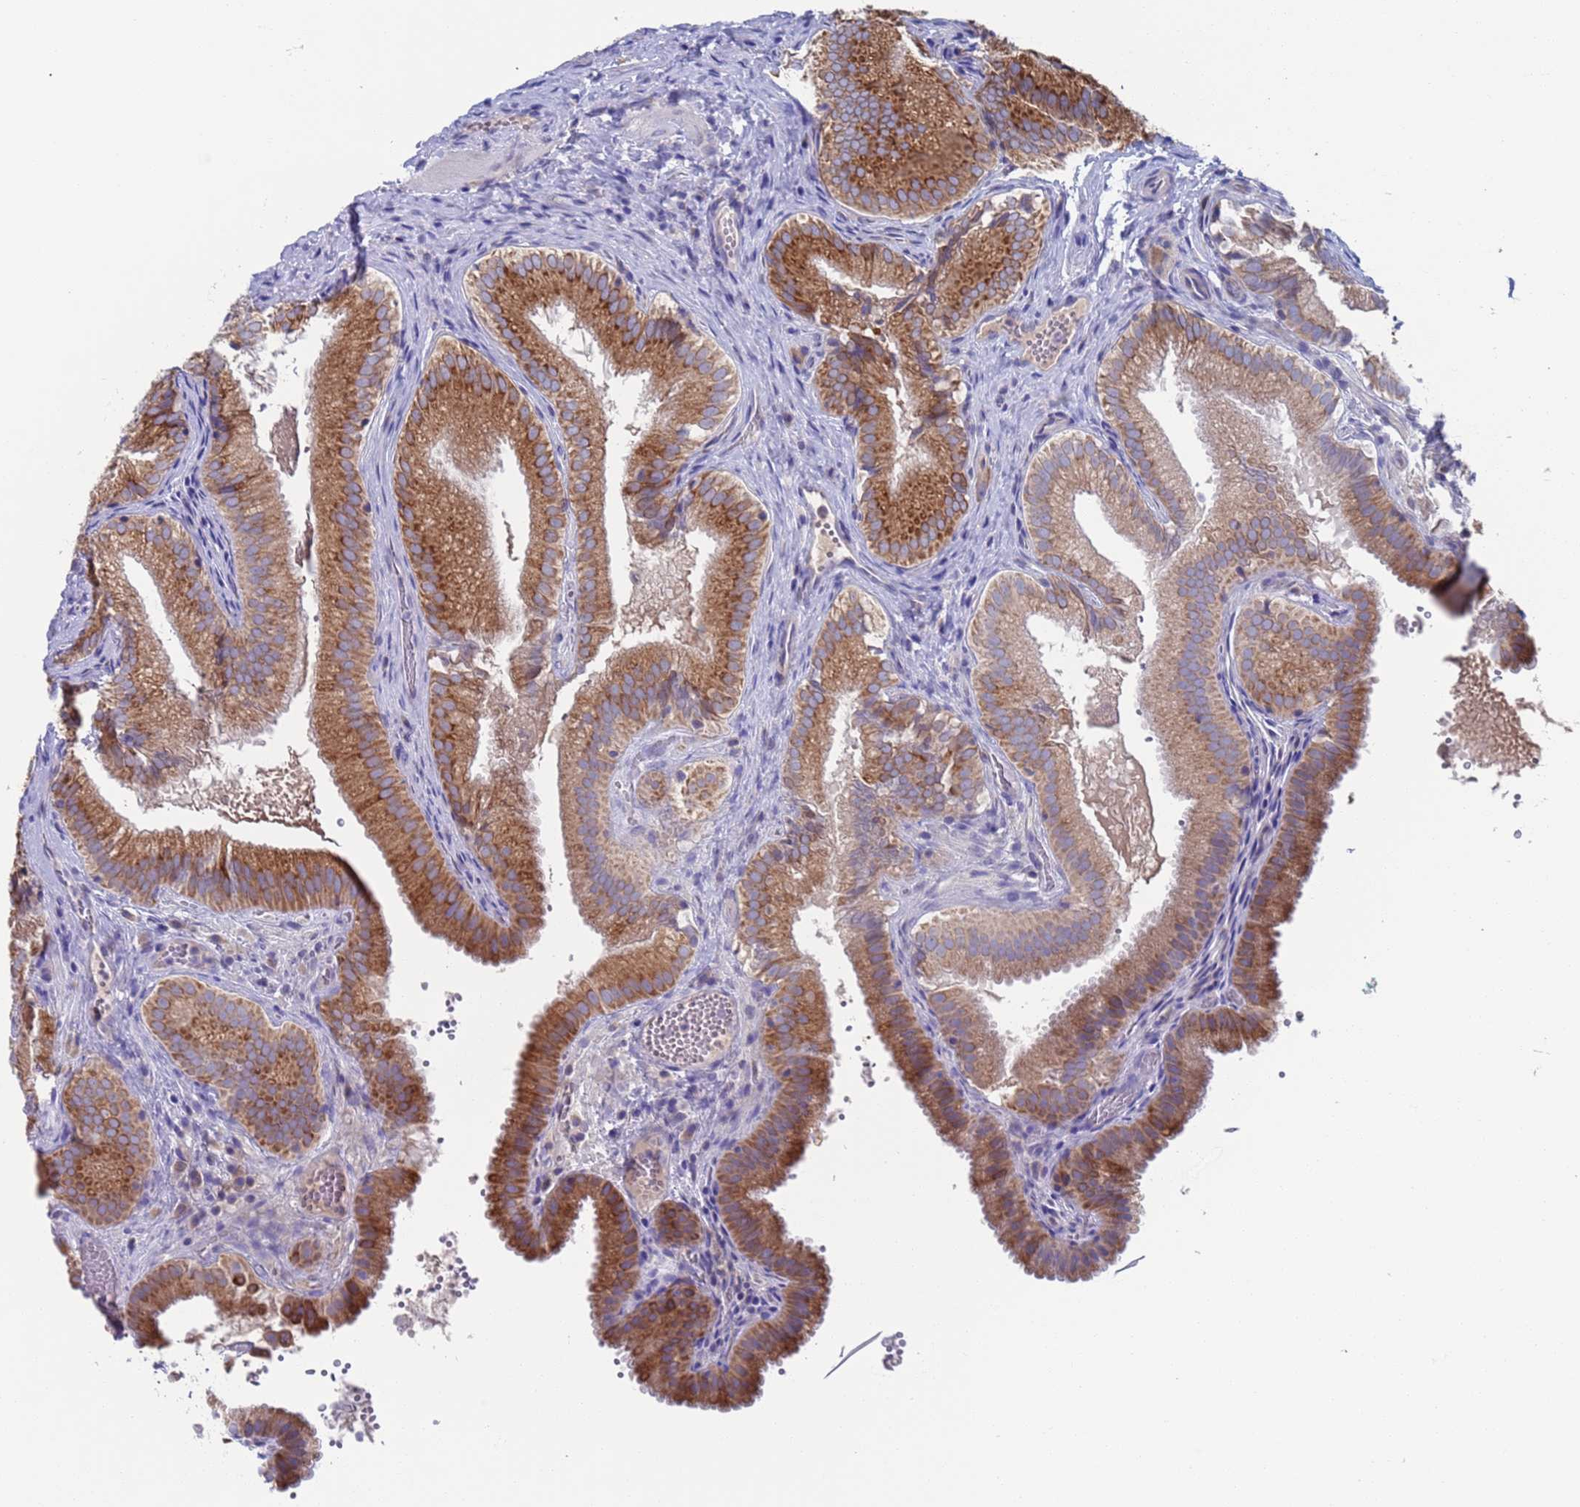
{"staining": {"intensity": "moderate", "quantity": ">75%", "location": "cytoplasmic/membranous"}, "tissue": "gallbladder", "cell_type": "Glandular cells", "image_type": "normal", "snomed": [{"axis": "morphology", "description": "Normal tissue, NOS"}, {"axis": "topography", "description": "Gallbladder"}], "caption": "Gallbladder stained for a protein shows moderate cytoplasmic/membranous positivity in glandular cells. (Brightfield microscopy of DAB IHC at high magnification).", "gene": "PET117", "patient": {"sex": "female", "age": 30}}